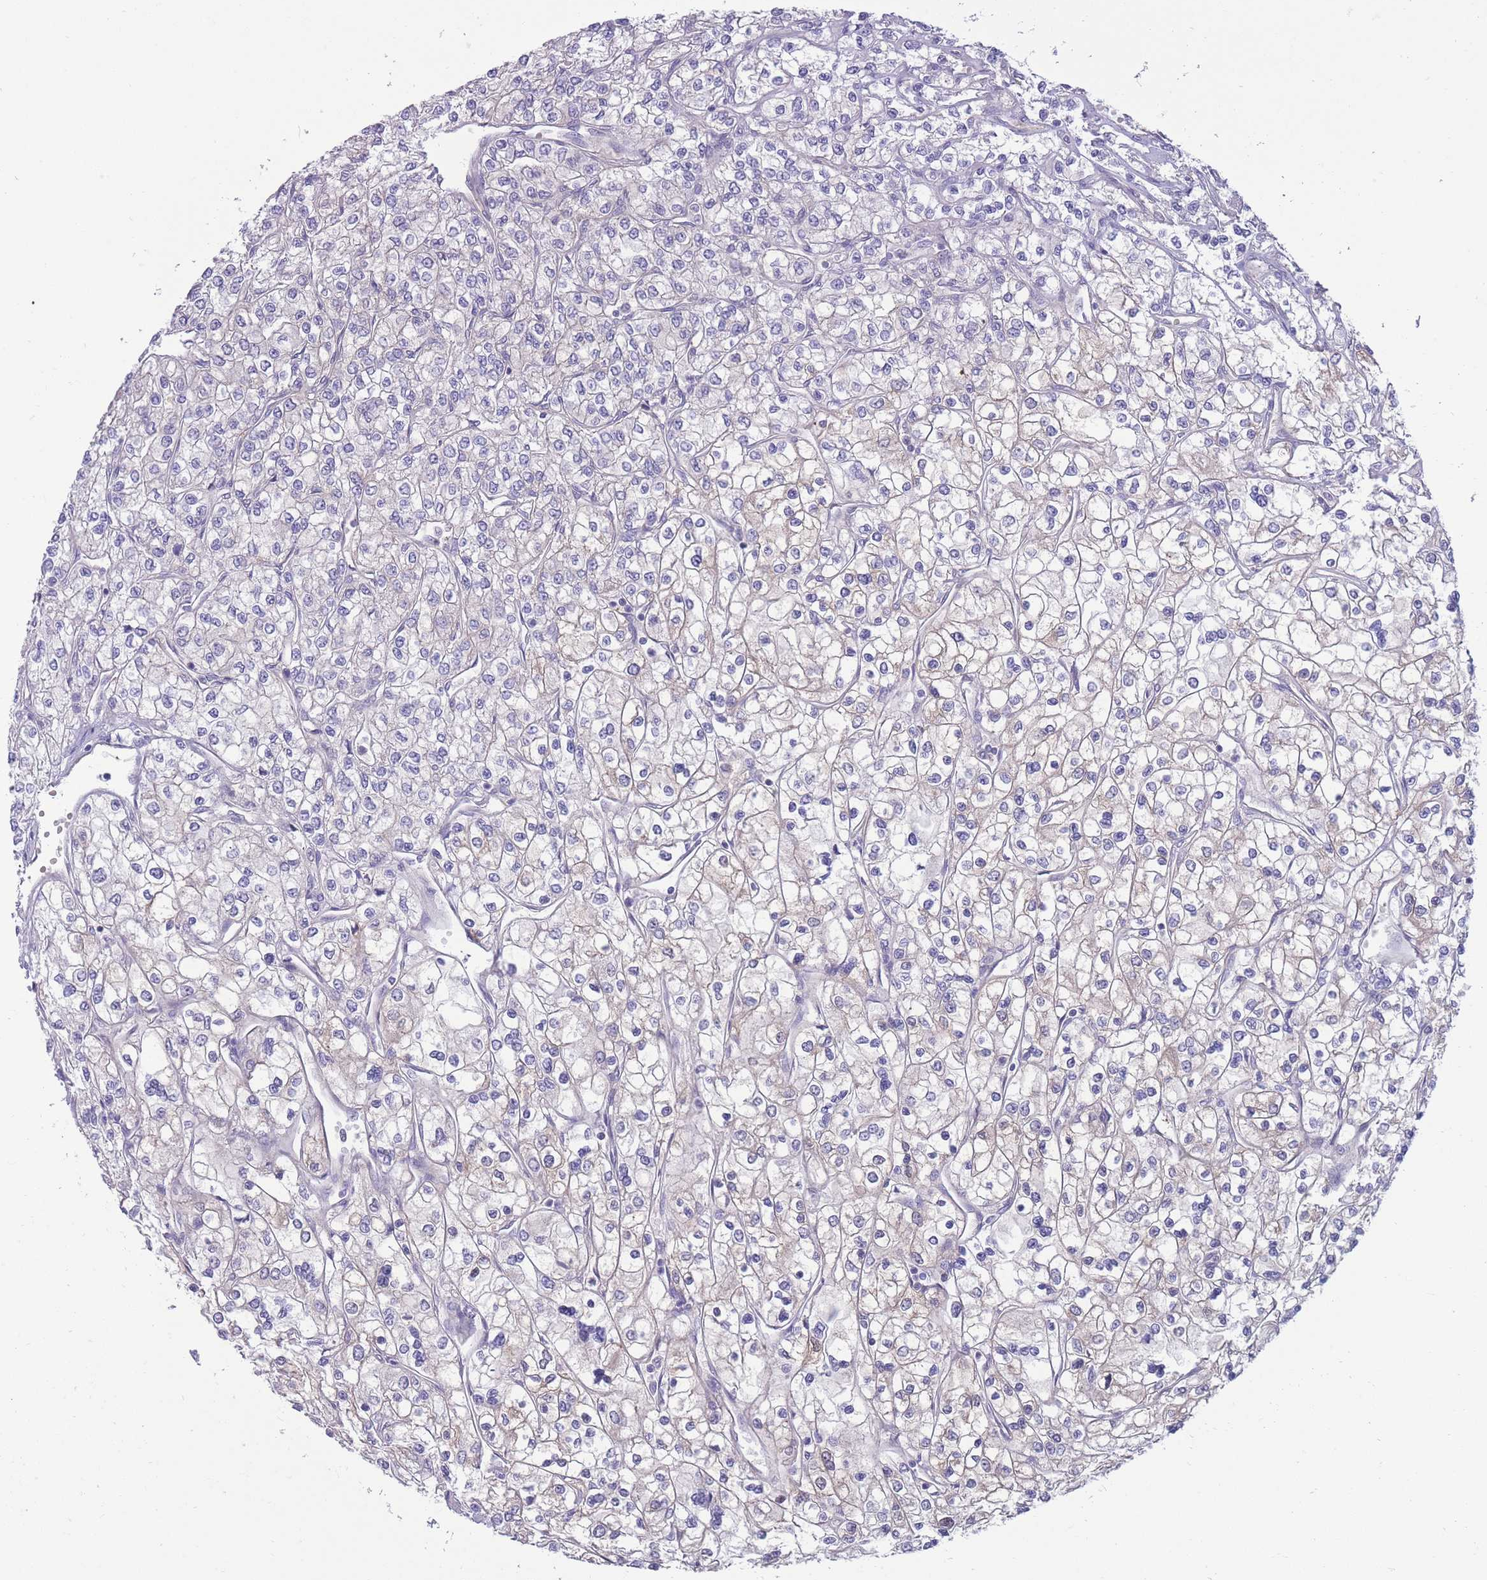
{"staining": {"intensity": "negative", "quantity": "none", "location": "none"}, "tissue": "renal cancer", "cell_type": "Tumor cells", "image_type": "cancer", "snomed": [{"axis": "morphology", "description": "Adenocarcinoma, NOS"}, {"axis": "topography", "description": "Kidney"}], "caption": "Human adenocarcinoma (renal) stained for a protein using immunohistochemistry (IHC) exhibits no staining in tumor cells.", "gene": "RGS11", "patient": {"sex": "male", "age": 80}}